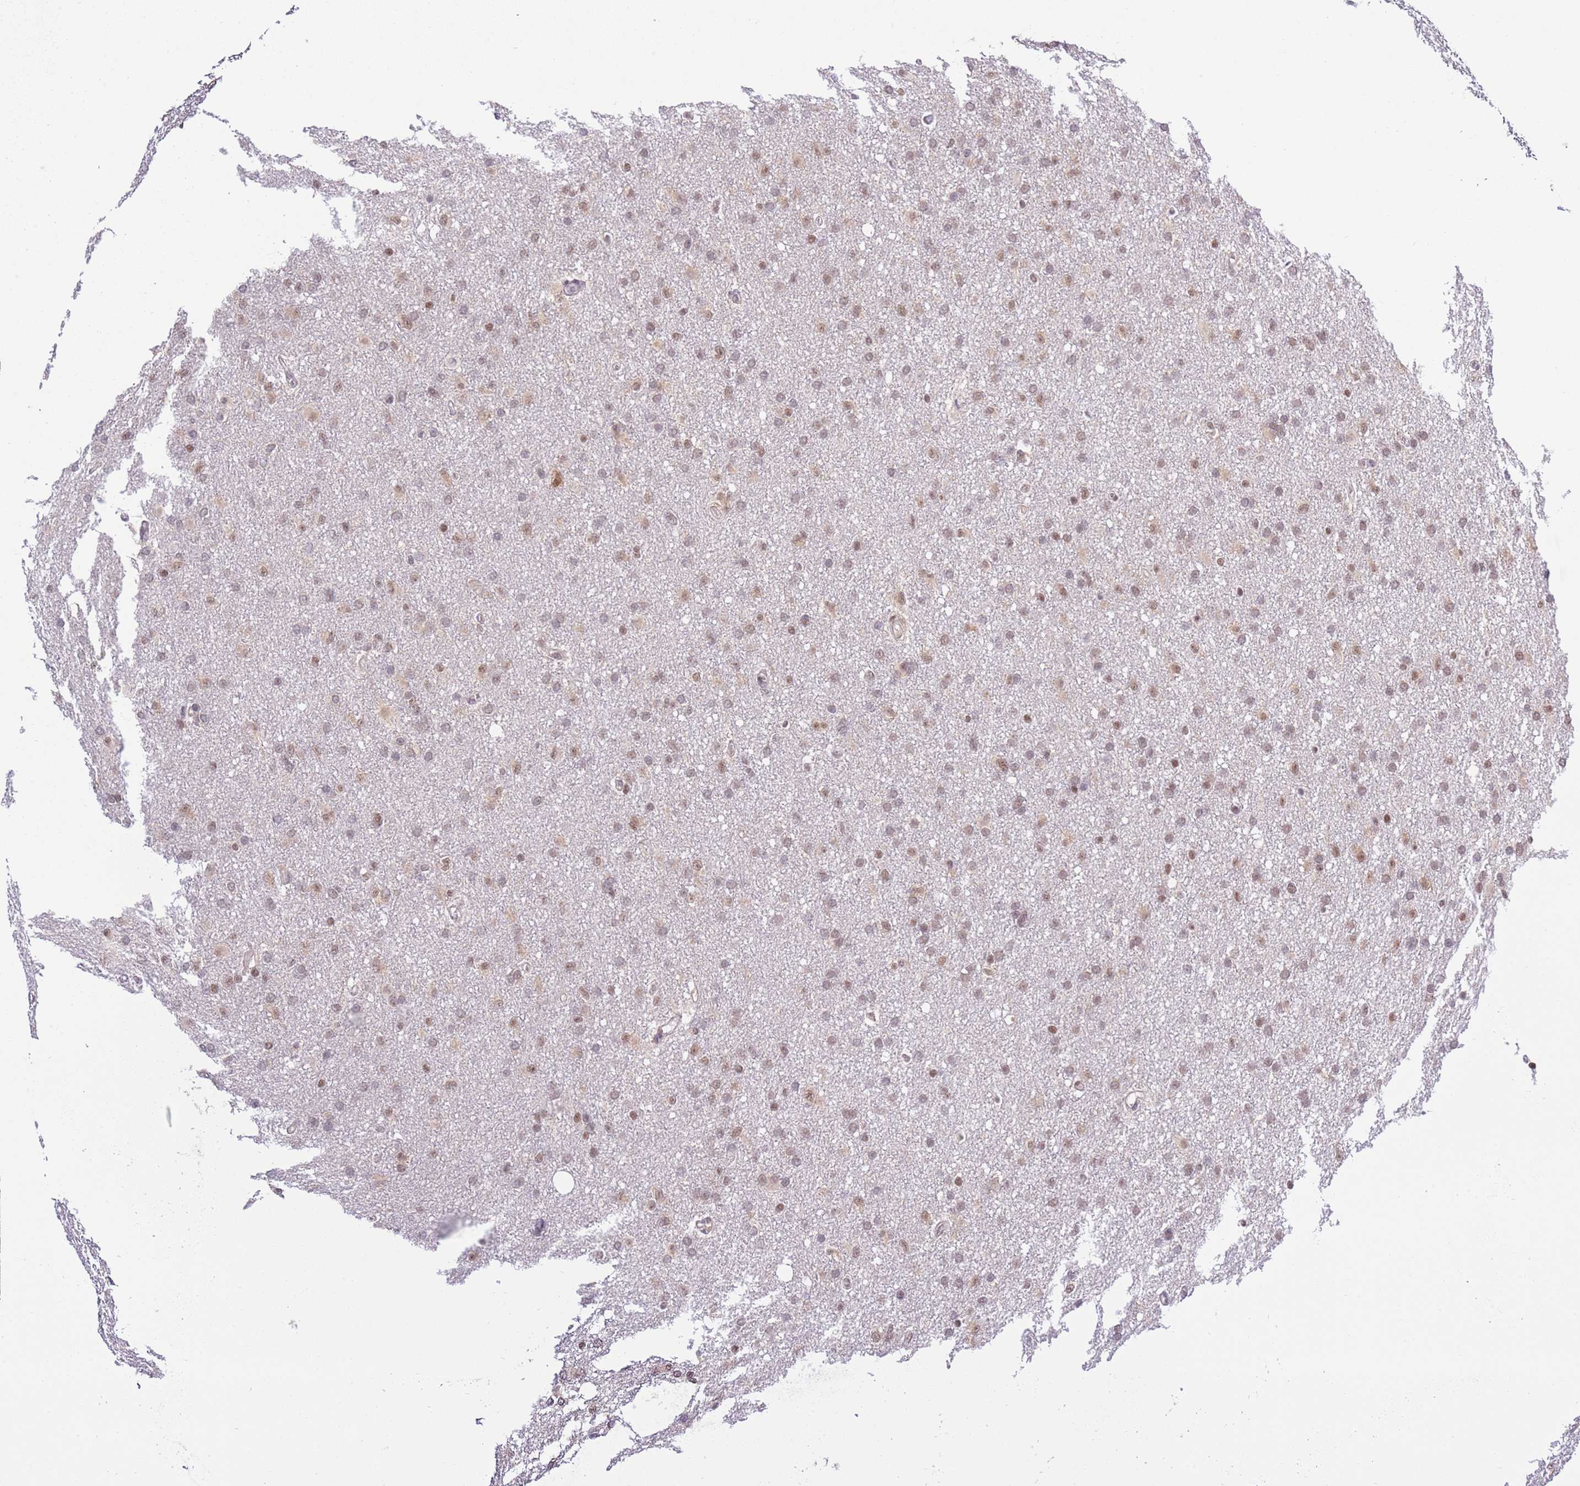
{"staining": {"intensity": "weak", "quantity": "25%-75%", "location": "nuclear"}, "tissue": "glioma", "cell_type": "Tumor cells", "image_type": "cancer", "snomed": [{"axis": "morphology", "description": "Glioma, malignant, High grade"}, {"axis": "topography", "description": "Cerebral cortex"}], "caption": "Weak nuclear staining is appreciated in about 25%-75% of tumor cells in malignant glioma (high-grade).", "gene": "PRPF6", "patient": {"sex": "female", "age": 36}}